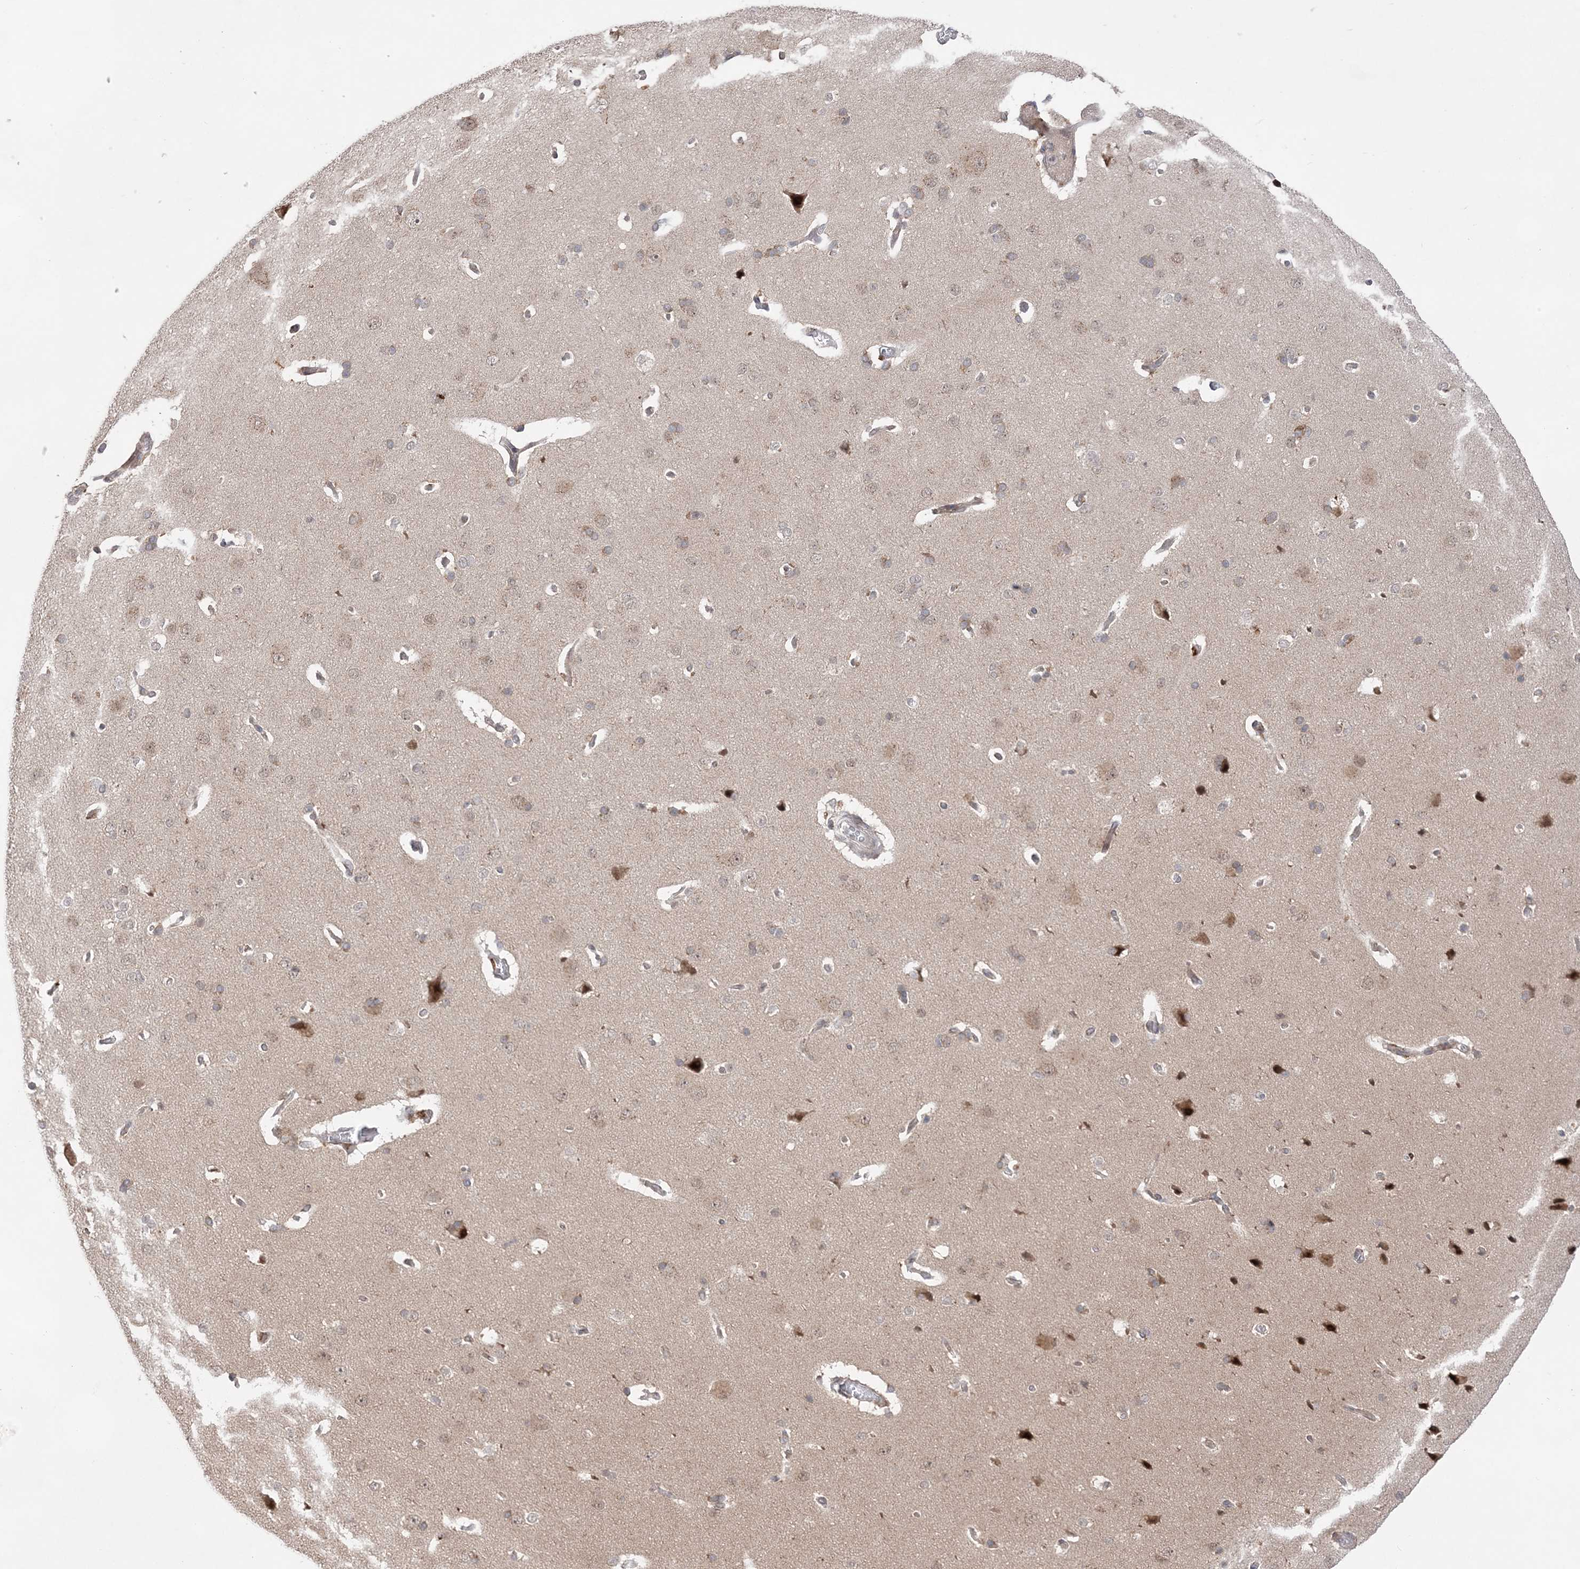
{"staining": {"intensity": "weak", "quantity": "25%-75%", "location": "cytoplasmic/membranous"}, "tissue": "cerebral cortex", "cell_type": "Endothelial cells", "image_type": "normal", "snomed": [{"axis": "morphology", "description": "Normal tissue, NOS"}, {"axis": "topography", "description": "Cerebral cortex"}], "caption": "Immunohistochemistry (IHC) of benign cerebral cortex exhibits low levels of weak cytoplasmic/membranous positivity in about 25%-75% of endothelial cells. The protein is stained brown, and the nuclei are stained in blue (DAB IHC with brightfield microscopy, high magnification).", "gene": "ANAPC15", "patient": {"sex": "male", "age": 62}}